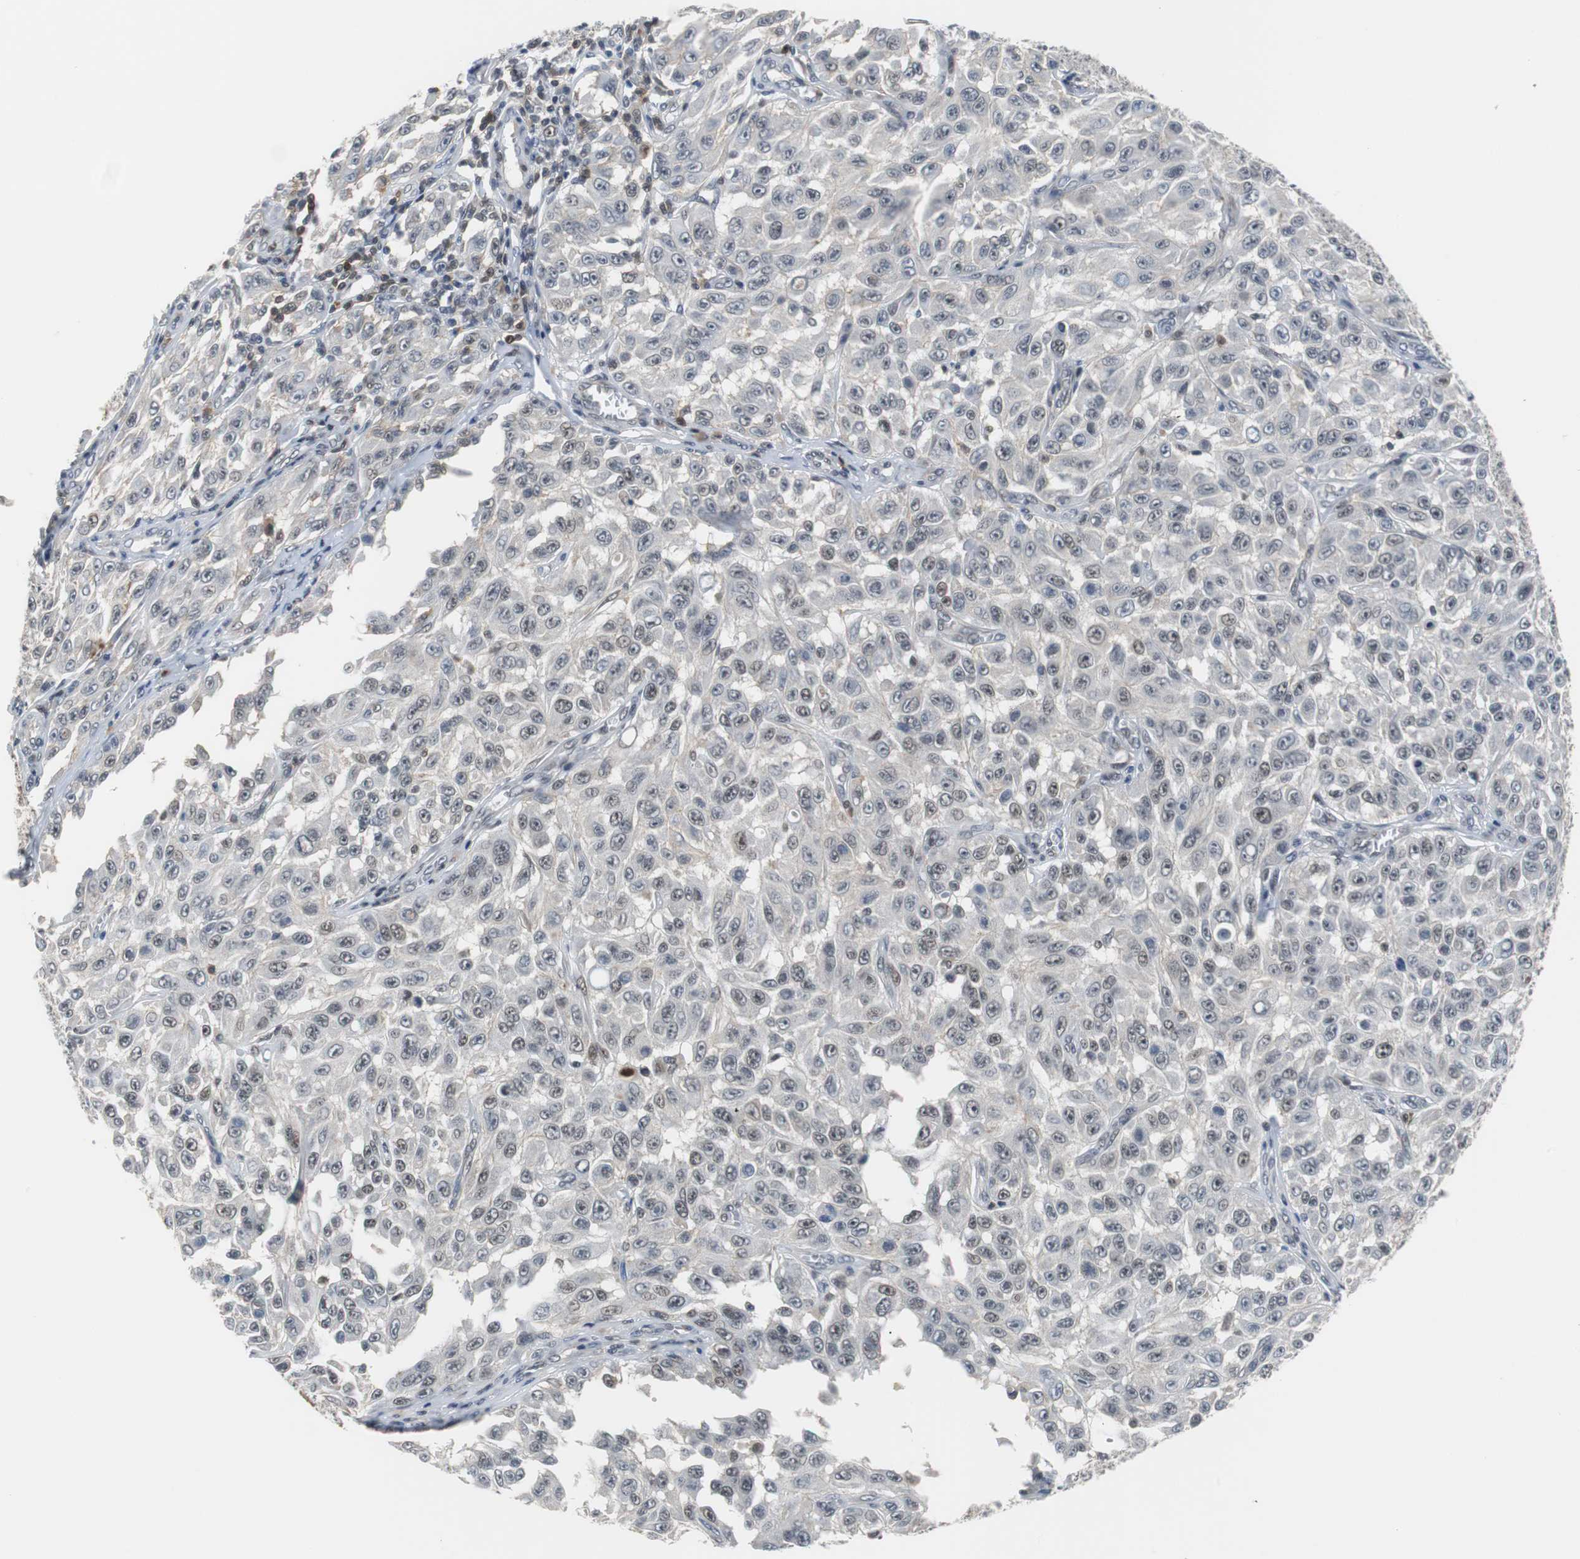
{"staining": {"intensity": "weak", "quantity": "<25%", "location": "nuclear"}, "tissue": "melanoma", "cell_type": "Tumor cells", "image_type": "cancer", "snomed": [{"axis": "morphology", "description": "Malignant melanoma, NOS"}, {"axis": "topography", "description": "Skin"}], "caption": "This histopathology image is of malignant melanoma stained with immunohistochemistry to label a protein in brown with the nuclei are counter-stained blue. There is no positivity in tumor cells.", "gene": "SIRT1", "patient": {"sex": "male", "age": 30}}